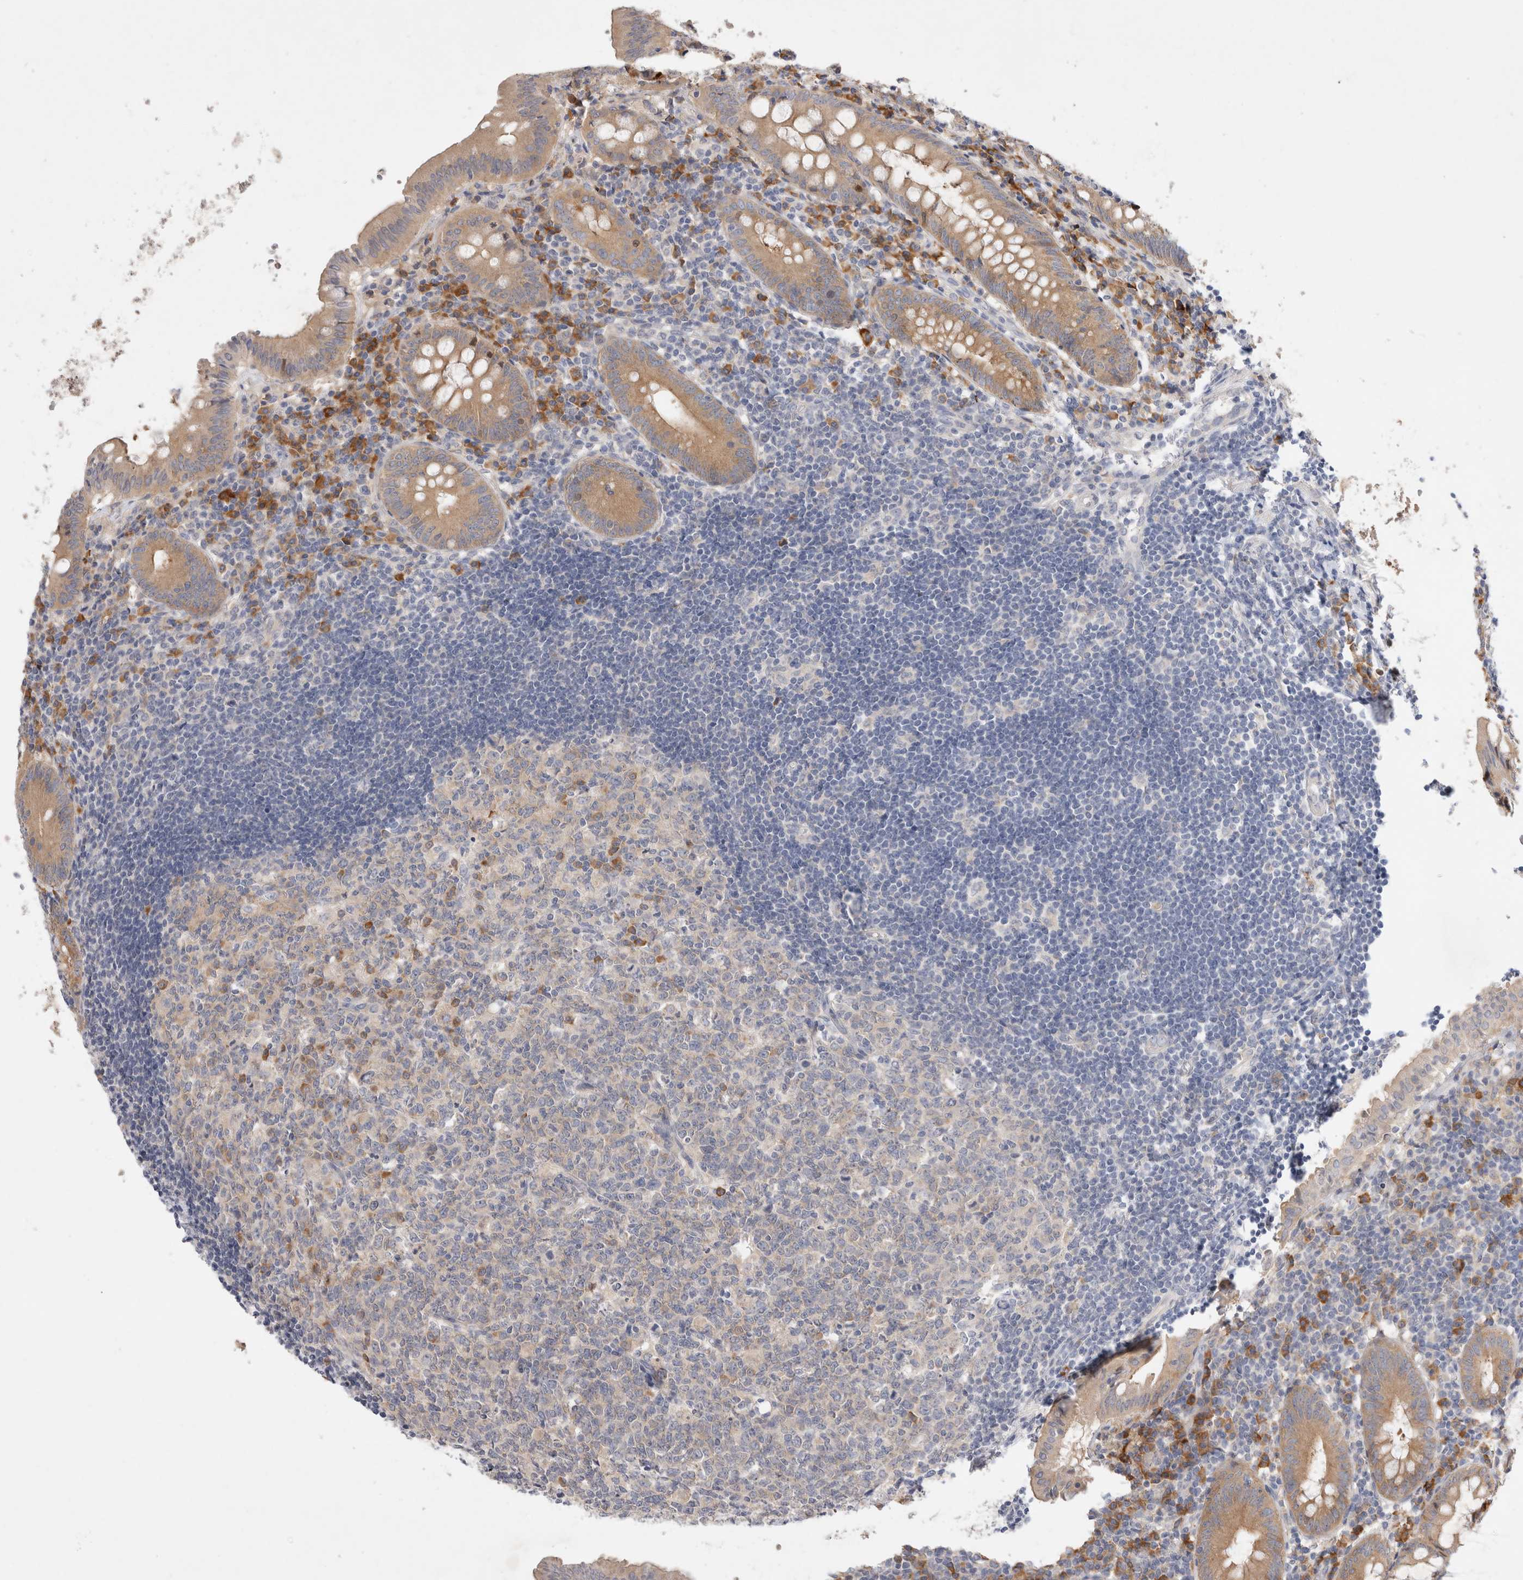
{"staining": {"intensity": "moderate", "quantity": ">75%", "location": "cytoplasmic/membranous"}, "tissue": "appendix", "cell_type": "Glandular cells", "image_type": "normal", "snomed": [{"axis": "morphology", "description": "Normal tissue, NOS"}, {"axis": "topography", "description": "Appendix"}], "caption": "Protein staining of normal appendix reveals moderate cytoplasmic/membranous staining in about >75% of glandular cells.", "gene": "NEDD4L", "patient": {"sex": "female", "age": 54}}